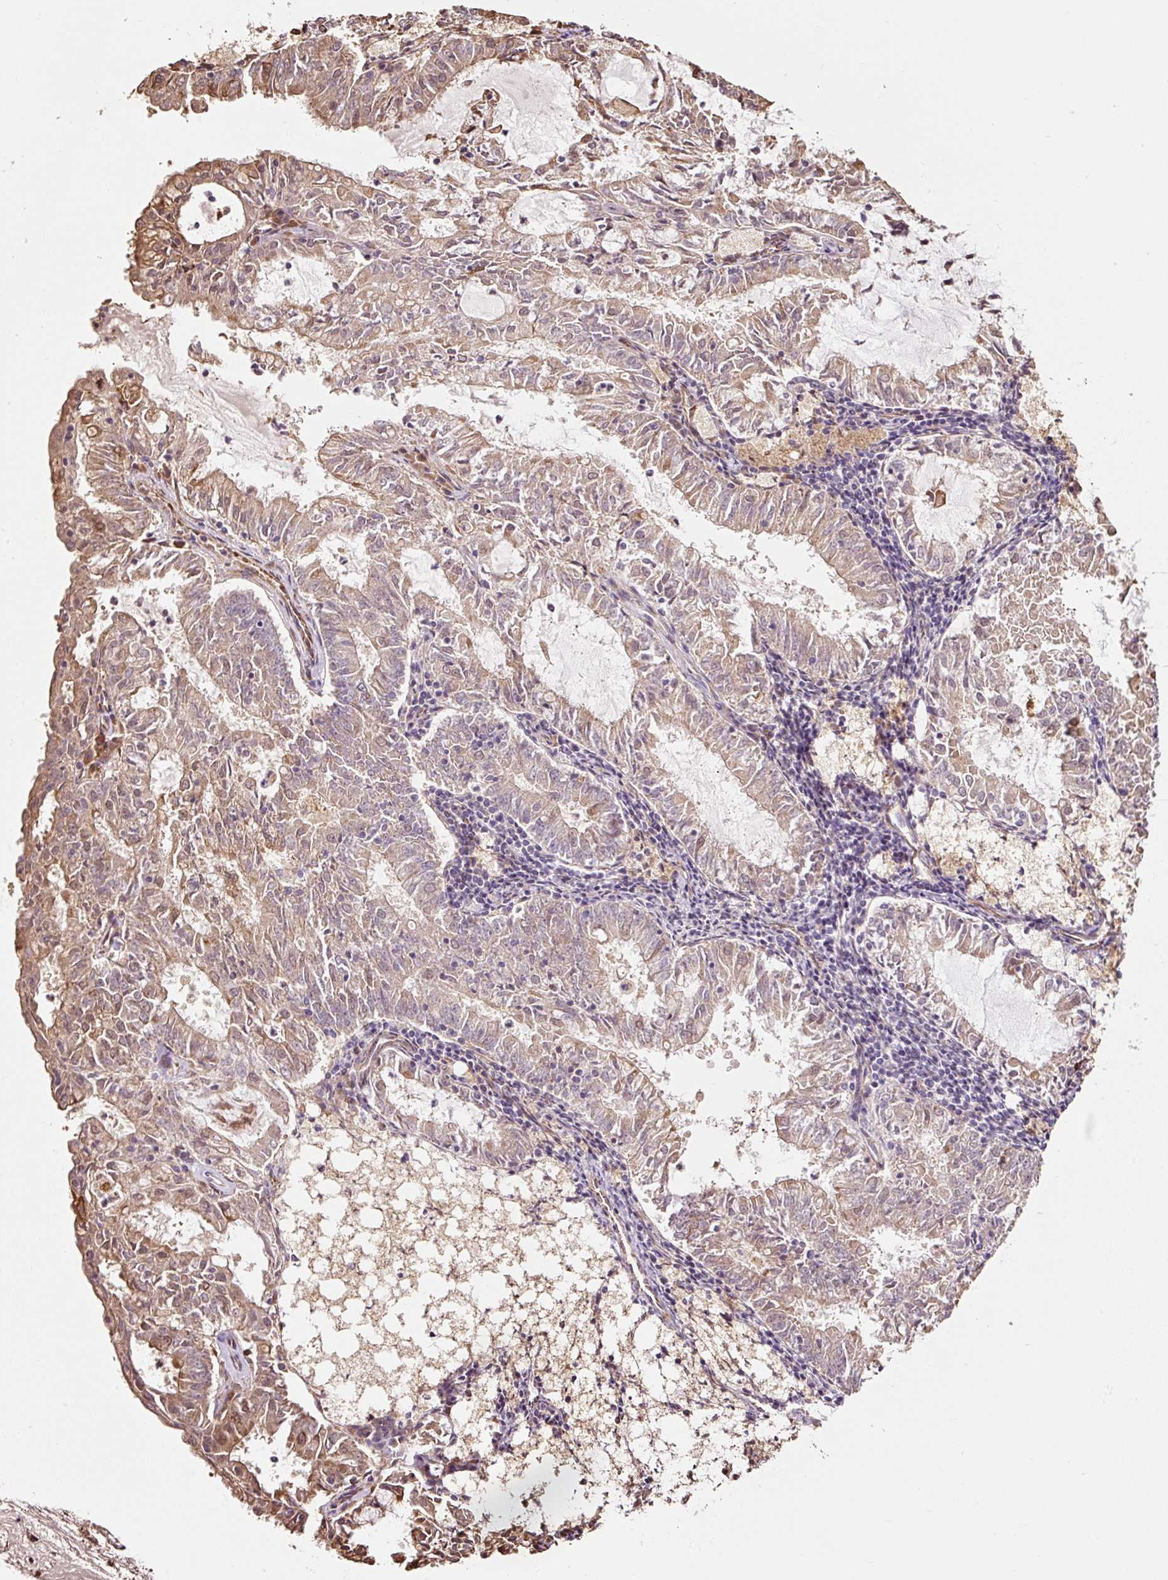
{"staining": {"intensity": "moderate", "quantity": "25%-75%", "location": "cytoplasmic/membranous"}, "tissue": "endometrial cancer", "cell_type": "Tumor cells", "image_type": "cancer", "snomed": [{"axis": "morphology", "description": "Adenocarcinoma, NOS"}, {"axis": "topography", "description": "Endometrium"}], "caption": "Immunohistochemistry (IHC) staining of endometrial cancer (adenocarcinoma), which displays medium levels of moderate cytoplasmic/membranous expression in approximately 25%-75% of tumor cells indicating moderate cytoplasmic/membranous protein expression. The staining was performed using DAB (3,3'-diaminobenzidine) (brown) for protein detection and nuclei were counterstained in hematoxylin (blue).", "gene": "ETF1", "patient": {"sex": "female", "age": 57}}